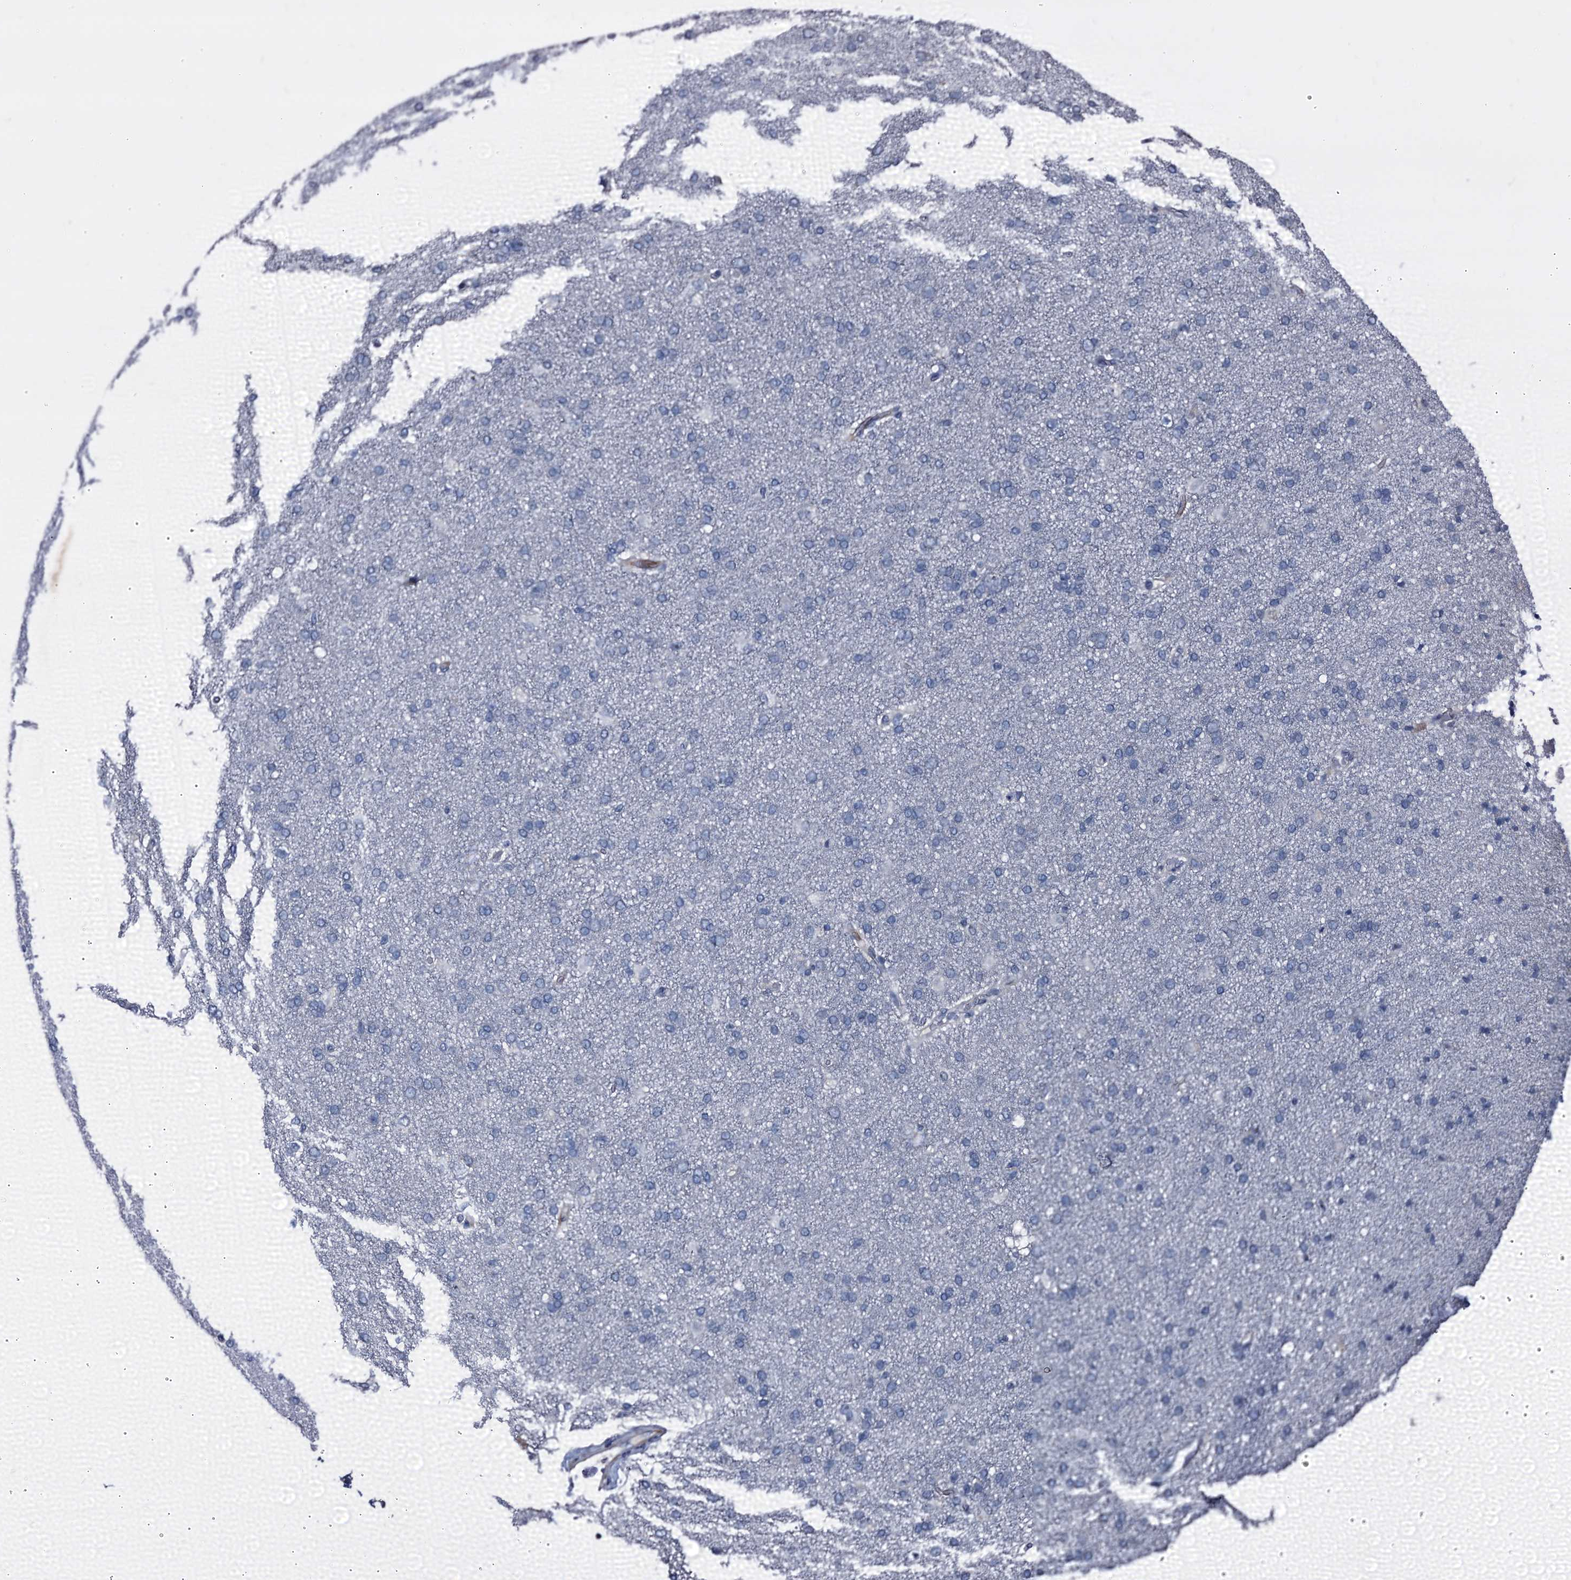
{"staining": {"intensity": "negative", "quantity": "none", "location": "none"}, "tissue": "cerebral cortex", "cell_type": "Endothelial cells", "image_type": "normal", "snomed": [{"axis": "morphology", "description": "Normal tissue, NOS"}, {"axis": "topography", "description": "Cerebral cortex"}], "caption": "Protein analysis of normal cerebral cortex demonstrates no significant staining in endothelial cells. (Brightfield microscopy of DAB immunohistochemistry (IHC) at high magnification).", "gene": "EMG1", "patient": {"sex": "male", "age": 62}}